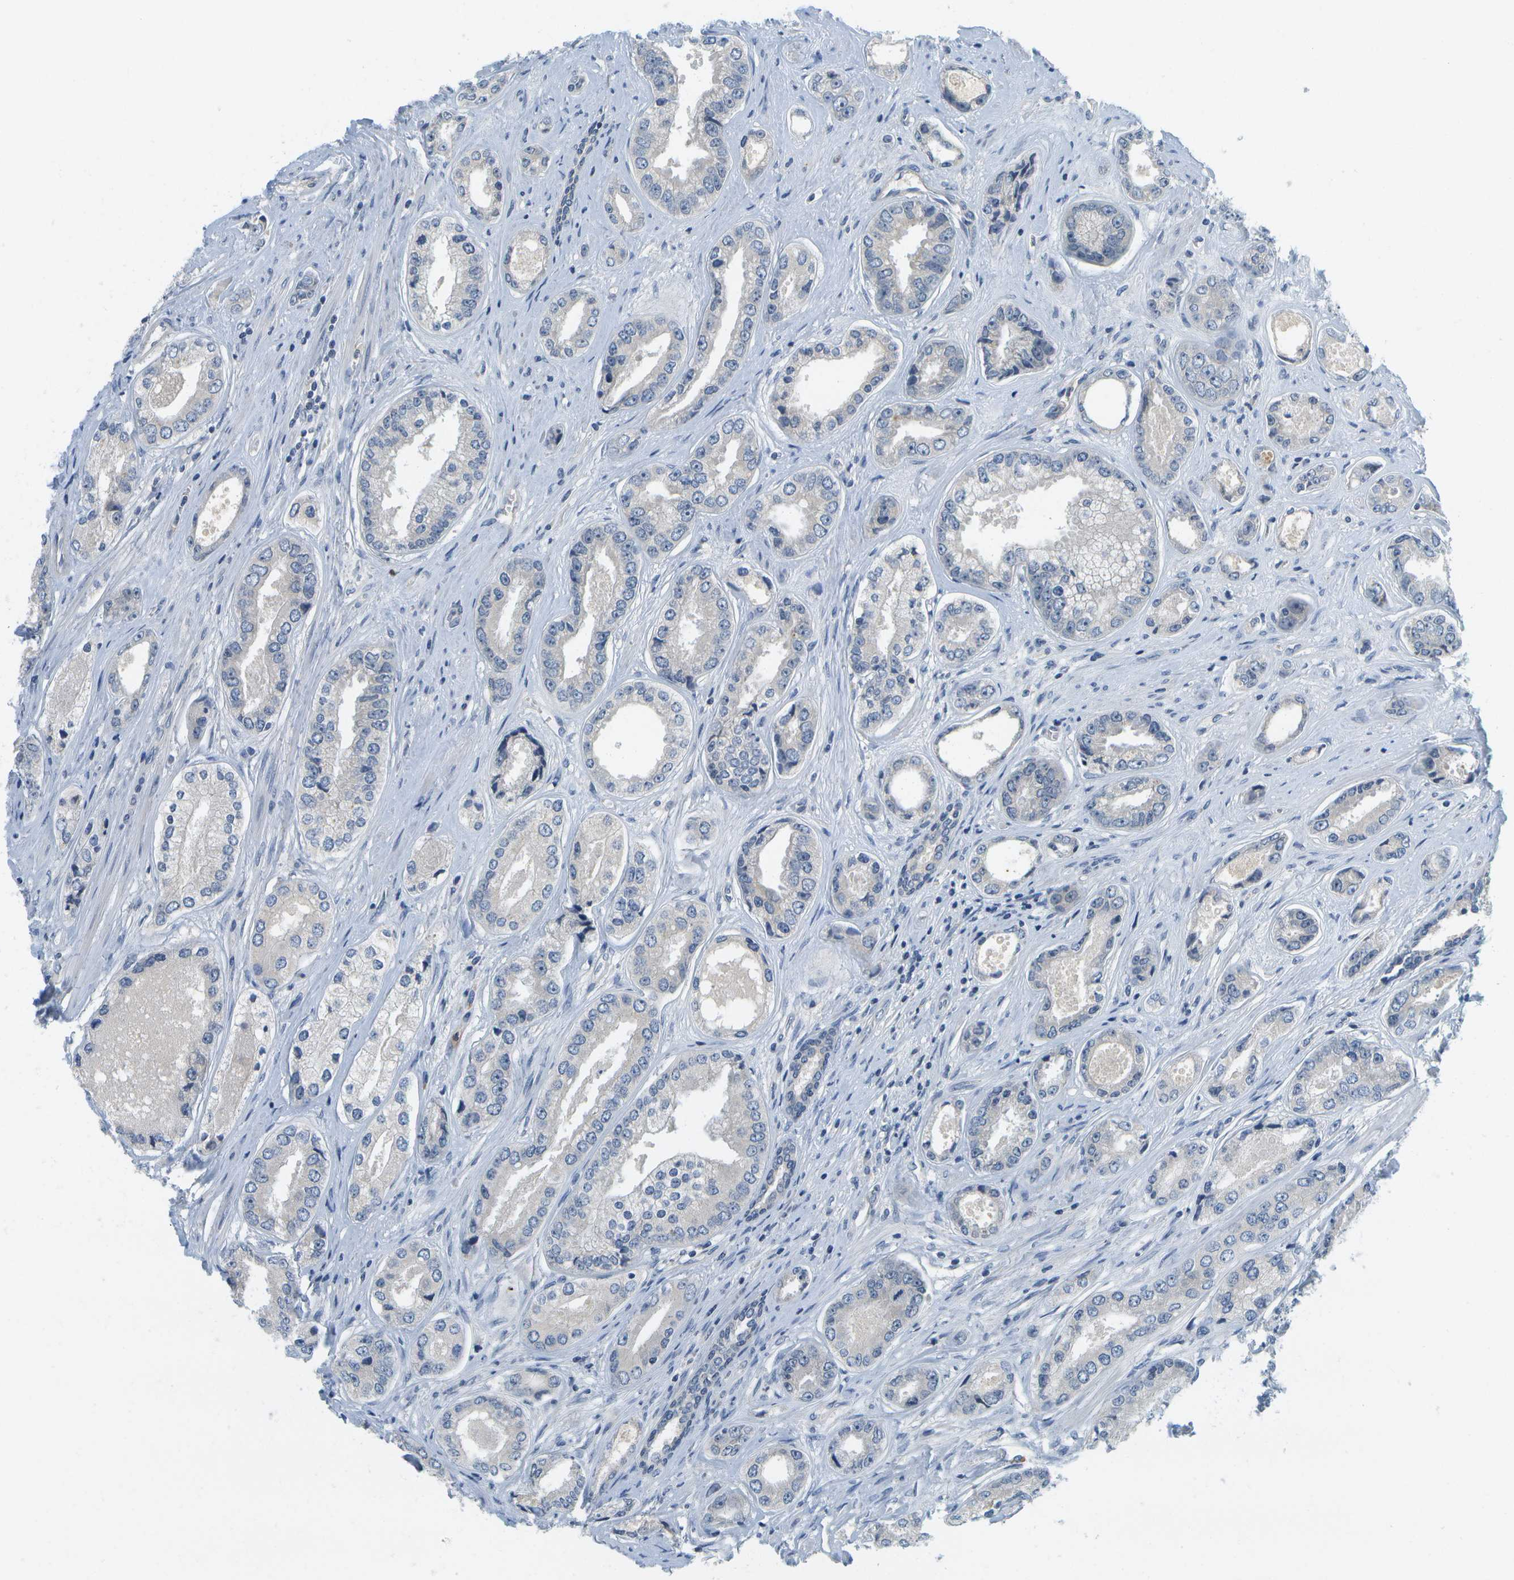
{"staining": {"intensity": "negative", "quantity": "none", "location": "none"}, "tissue": "prostate cancer", "cell_type": "Tumor cells", "image_type": "cancer", "snomed": [{"axis": "morphology", "description": "Adenocarcinoma, High grade"}, {"axis": "topography", "description": "Prostate"}], "caption": "Tumor cells are negative for protein expression in human prostate cancer (adenocarcinoma (high-grade)).", "gene": "RASGRP2", "patient": {"sex": "male", "age": 61}}